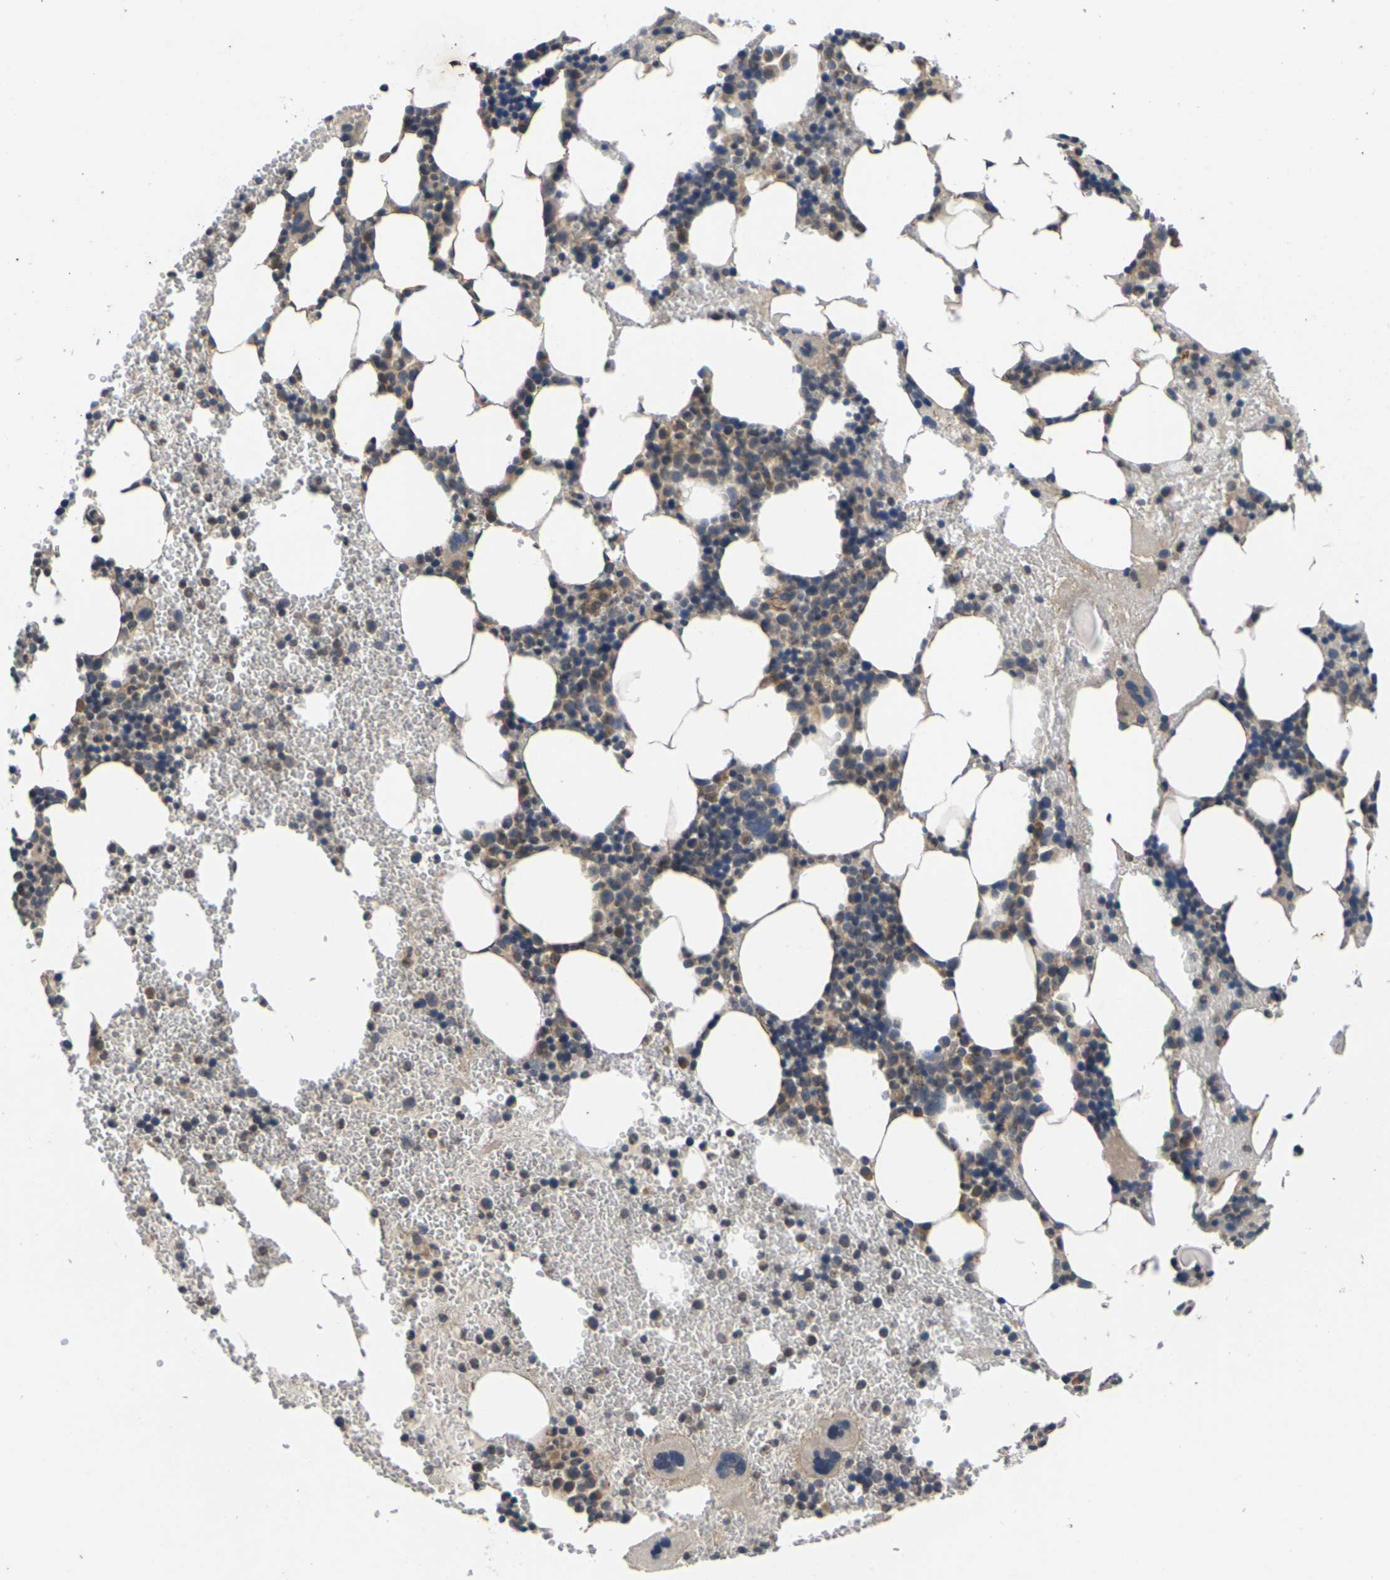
{"staining": {"intensity": "moderate", "quantity": "25%-75%", "location": "cytoplasmic/membranous"}, "tissue": "bone marrow", "cell_type": "Hematopoietic cells", "image_type": "normal", "snomed": [{"axis": "morphology", "description": "Normal tissue, NOS"}, {"axis": "morphology", "description": "Inflammation, NOS"}, {"axis": "topography", "description": "Bone marrow"}], "caption": "Approximately 25%-75% of hematopoietic cells in benign bone marrow exhibit moderate cytoplasmic/membranous protein positivity as visualized by brown immunohistochemical staining.", "gene": "DKK2", "patient": {"sex": "female", "age": 76}}